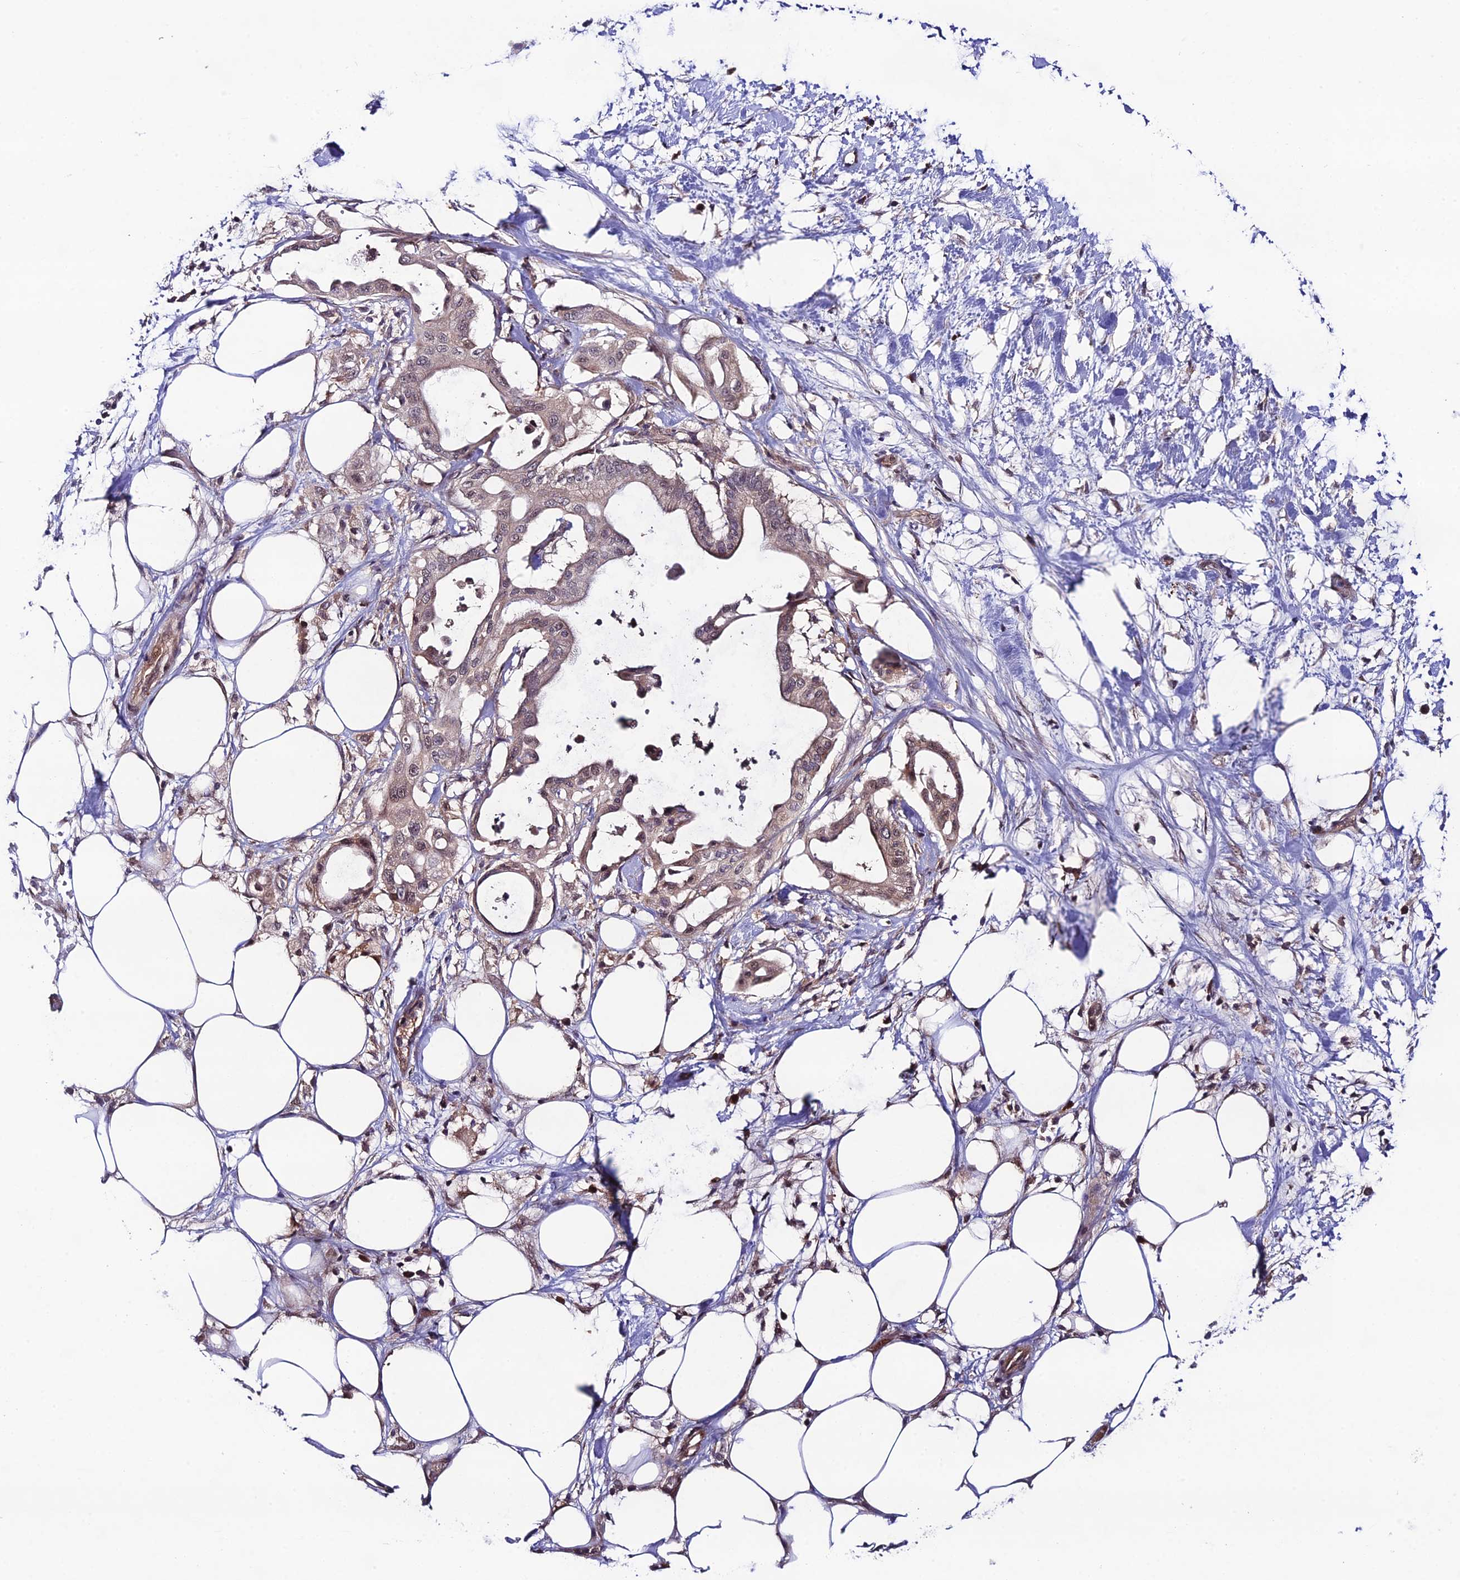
{"staining": {"intensity": "weak", "quantity": ">75%", "location": "cytoplasmic/membranous,nuclear"}, "tissue": "pancreatic cancer", "cell_type": "Tumor cells", "image_type": "cancer", "snomed": [{"axis": "morphology", "description": "Adenocarcinoma, NOS"}, {"axis": "topography", "description": "Pancreas"}], "caption": "This histopathology image reveals IHC staining of human pancreatic cancer (adenocarcinoma), with low weak cytoplasmic/membranous and nuclear expression in about >75% of tumor cells.", "gene": "TRIM40", "patient": {"sex": "male", "age": 68}}